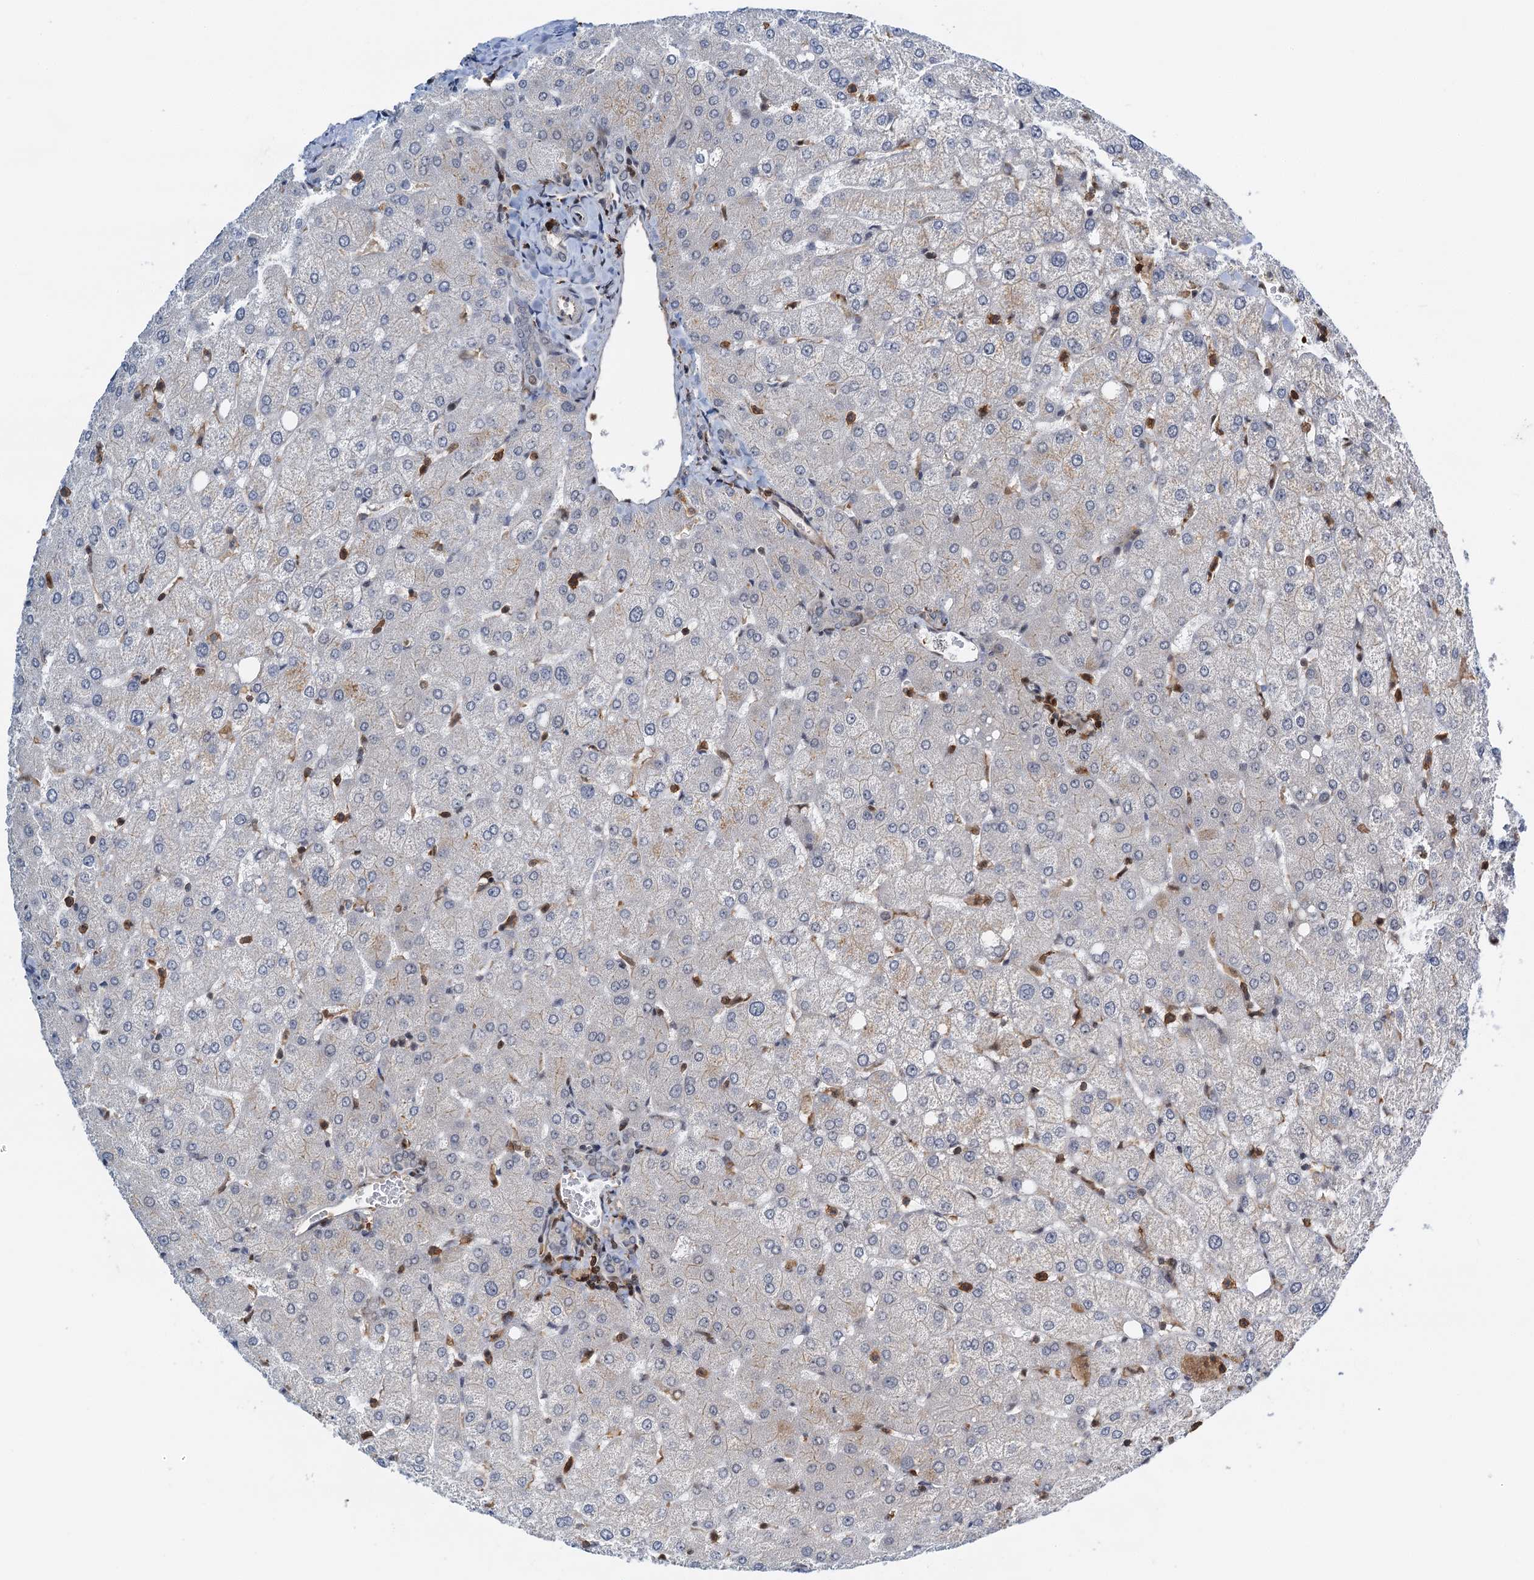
{"staining": {"intensity": "negative", "quantity": "none", "location": "none"}, "tissue": "liver", "cell_type": "Cholangiocytes", "image_type": "normal", "snomed": [{"axis": "morphology", "description": "Normal tissue, NOS"}, {"axis": "topography", "description": "Liver"}], "caption": "Immunohistochemistry (IHC) micrograph of unremarkable liver: liver stained with DAB (3,3'-diaminobenzidine) displays no significant protein positivity in cholangiocytes.", "gene": "ZNF609", "patient": {"sex": "female", "age": 54}}